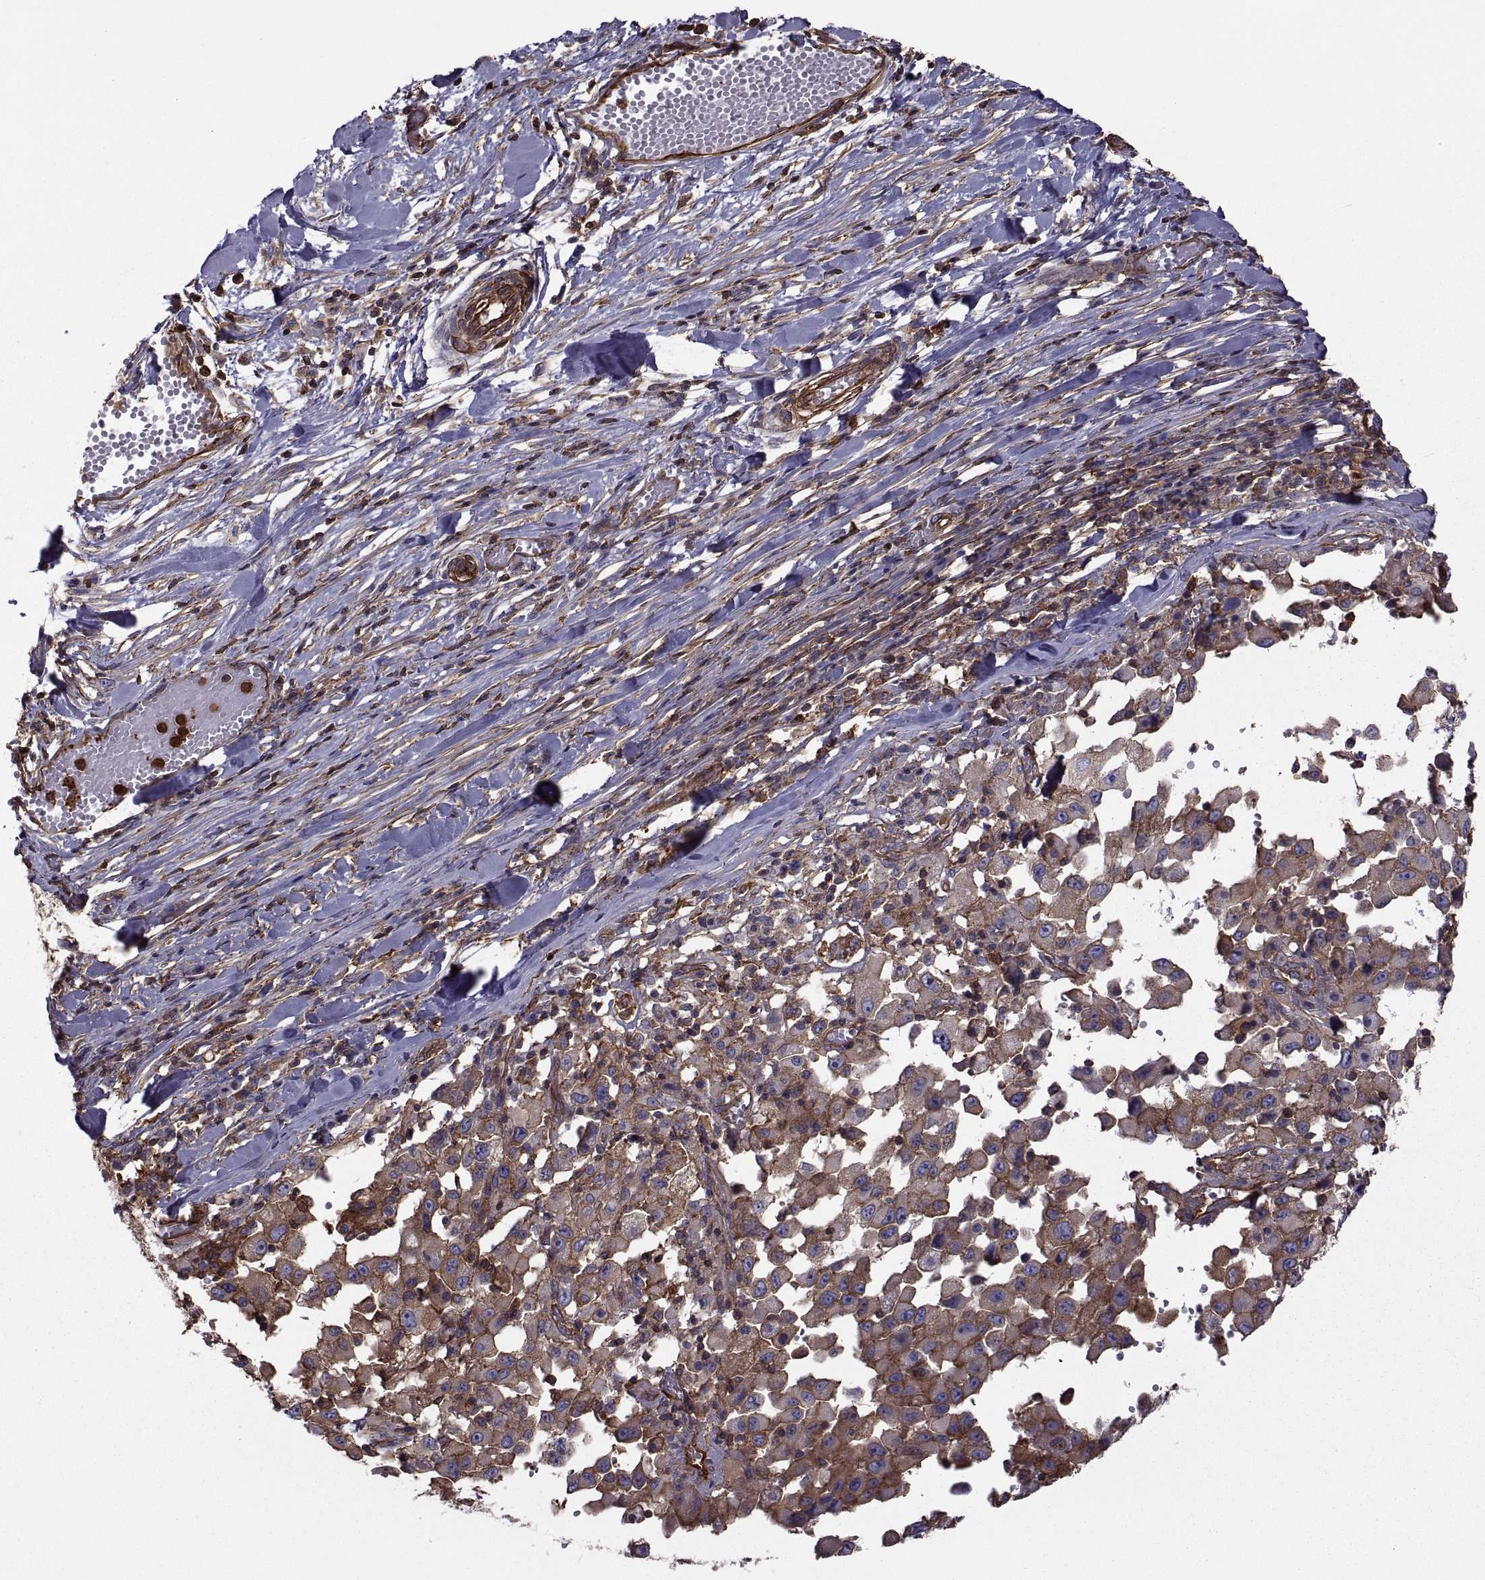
{"staining": {"intensity": "moderate", "quantity": "25%-75%", "location": "cytoplasmic/membranous"}, "tissue": "melanoma", "cell_type": "Tumor cells", "image_type": "cancer", "snomed": [{"axis": "morphology", "description": "Malignant melanoma, Metastatic site"}, {"axis": "topography", "description": "Lymph node"}], "caption": "A medium amount of moderate cytoplasmic/membranous positivity is seen in approximately 25%-75% of tumor cells in malignant melanoma (metastatic site) tissue.", "gene": "MYH9", "patient": {"sex": "male", "age": 50}}